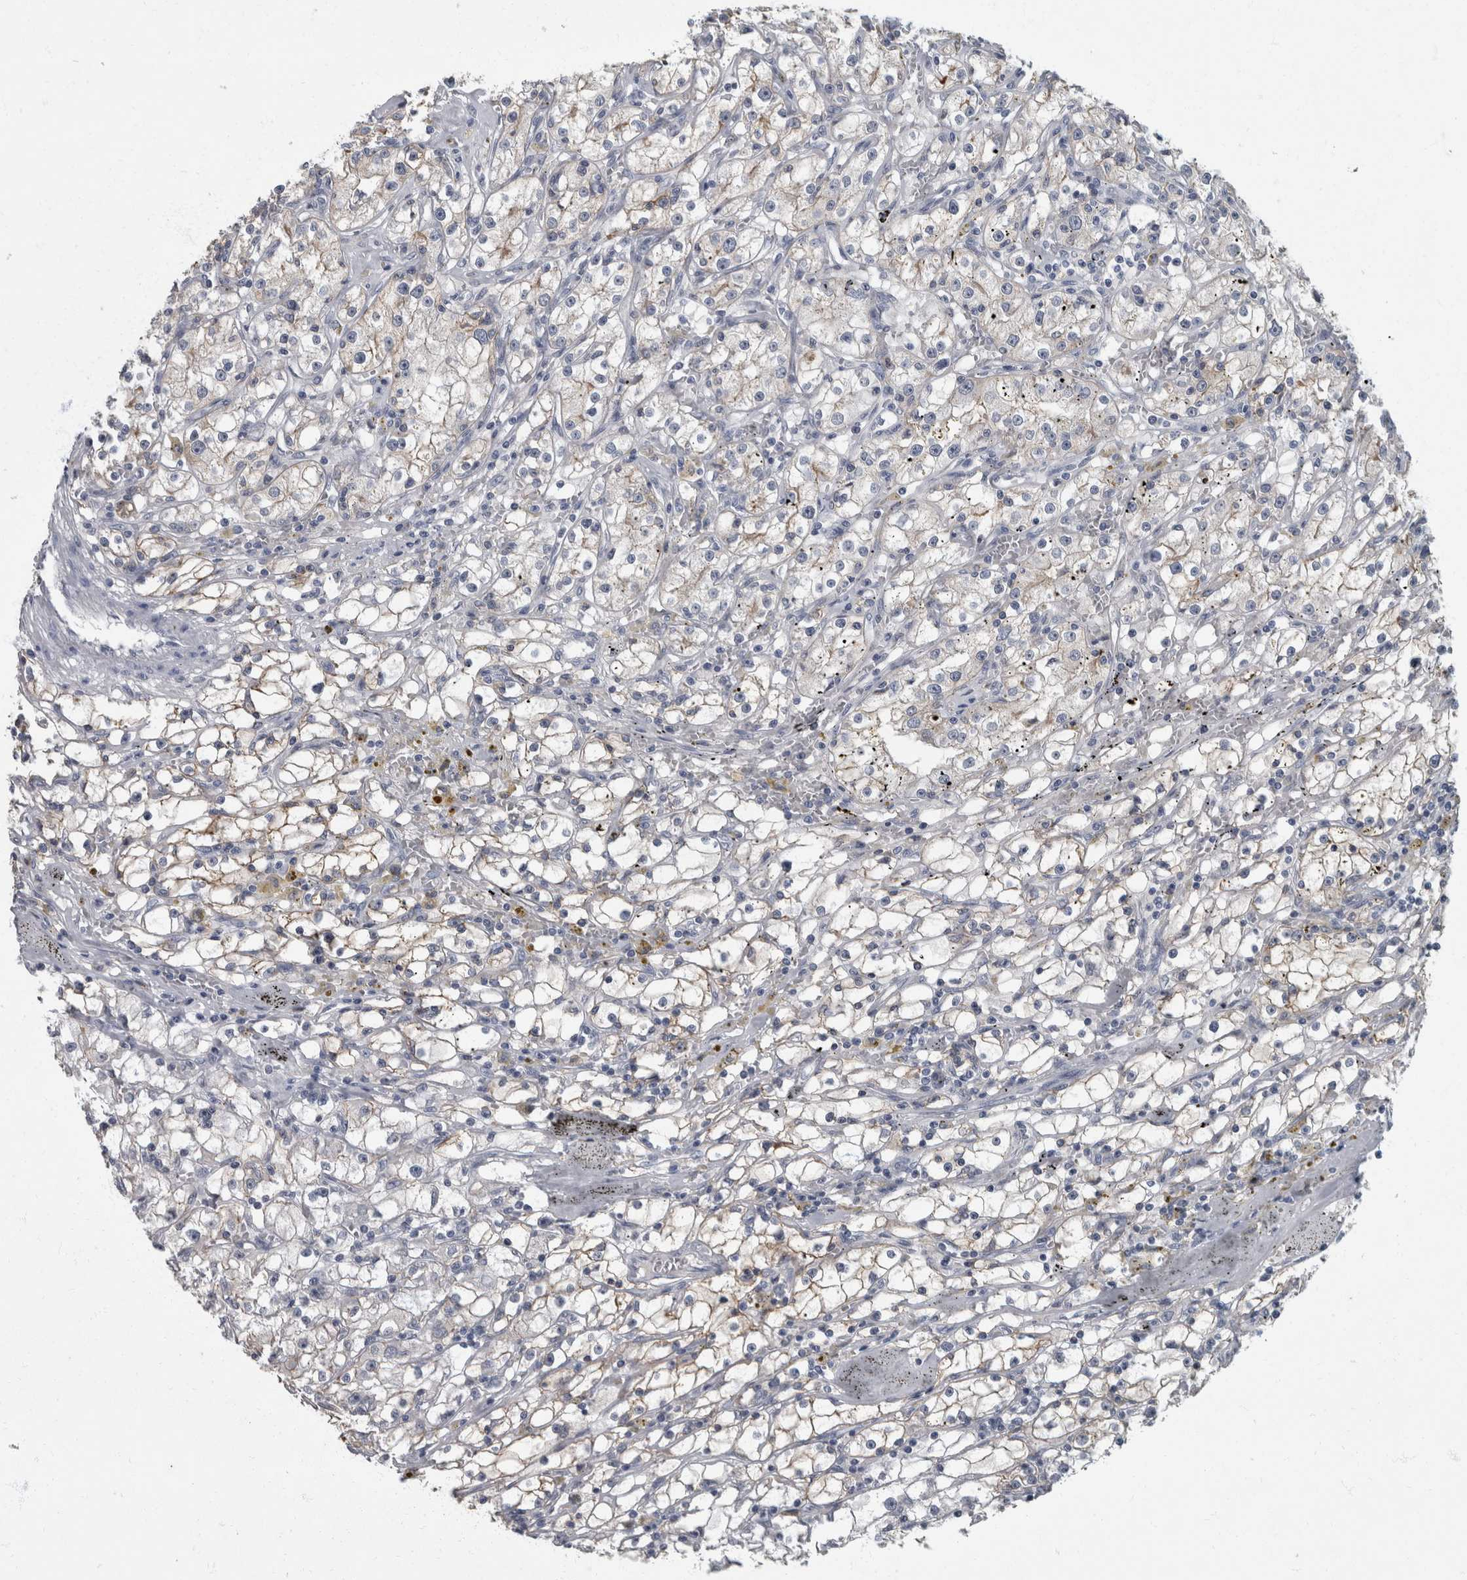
{"staining": {"intensity": "weak", "quantity": "25%-75%", "location": "cytoplasmic/membranous"}, "tissue": "renal cancer", "cell_type": "Tumor cells", "image_type": "cancer", "snomed": [{"axis": "morphology", "description": "Adenocarcinoma, NOS"}, {"axis": "topography", "description": "Kidney"}], "caption": "Immunohistochemical staining of human renal adenocarcinoma shows low levels of weak cytoplasmic/membranous expression in approximately 25%-75% of tumor cells.", "gene": "DSG2", "patient": {"sex": "male", "age": 56}}